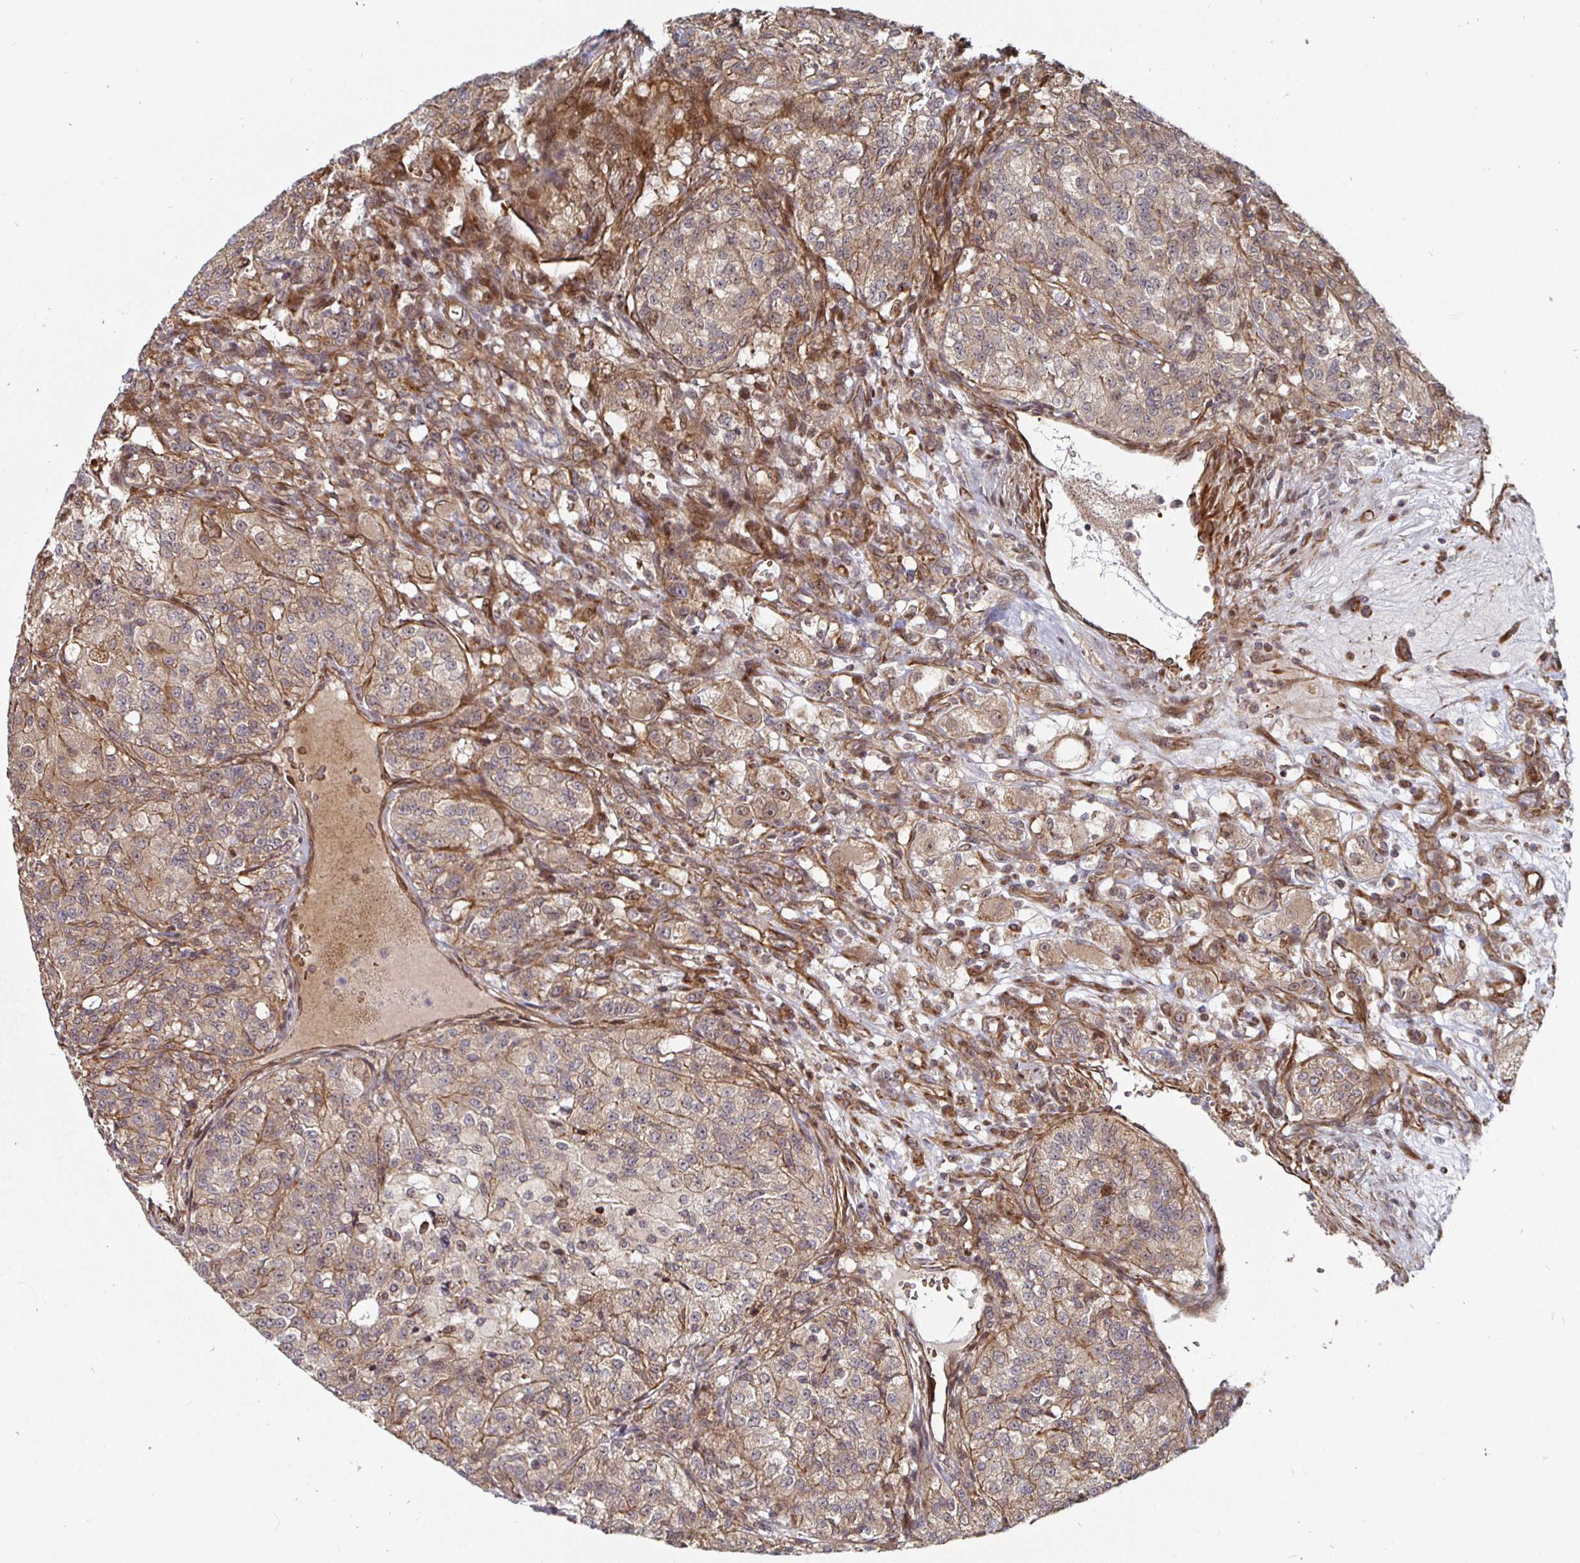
{"staining": {"intensity": "weak", "quantity": ">75%", "location": "cytoplasmic/membranous"}, "tissue": "renal cancer", "cell_type": "Tumor cells", "image_type": "cancer", "snomed": [{"axis": "morphology", "description": "Adenocarcinoma, NOS"}, {"axis": "topography", "description": "Kidney"}], "caption": "The photomicrograph displays staining of renal adenocarcinoma, revealing weak cytoplasmic/membranous protein positivity (brown color) within tumor cells. (Stains: DAB in brown, nuclei in blue, Microscopy: brightfield microscopy at high magnification).", "gene": "TBKBP1", "patient": {"sex": "female", "age": 63}}